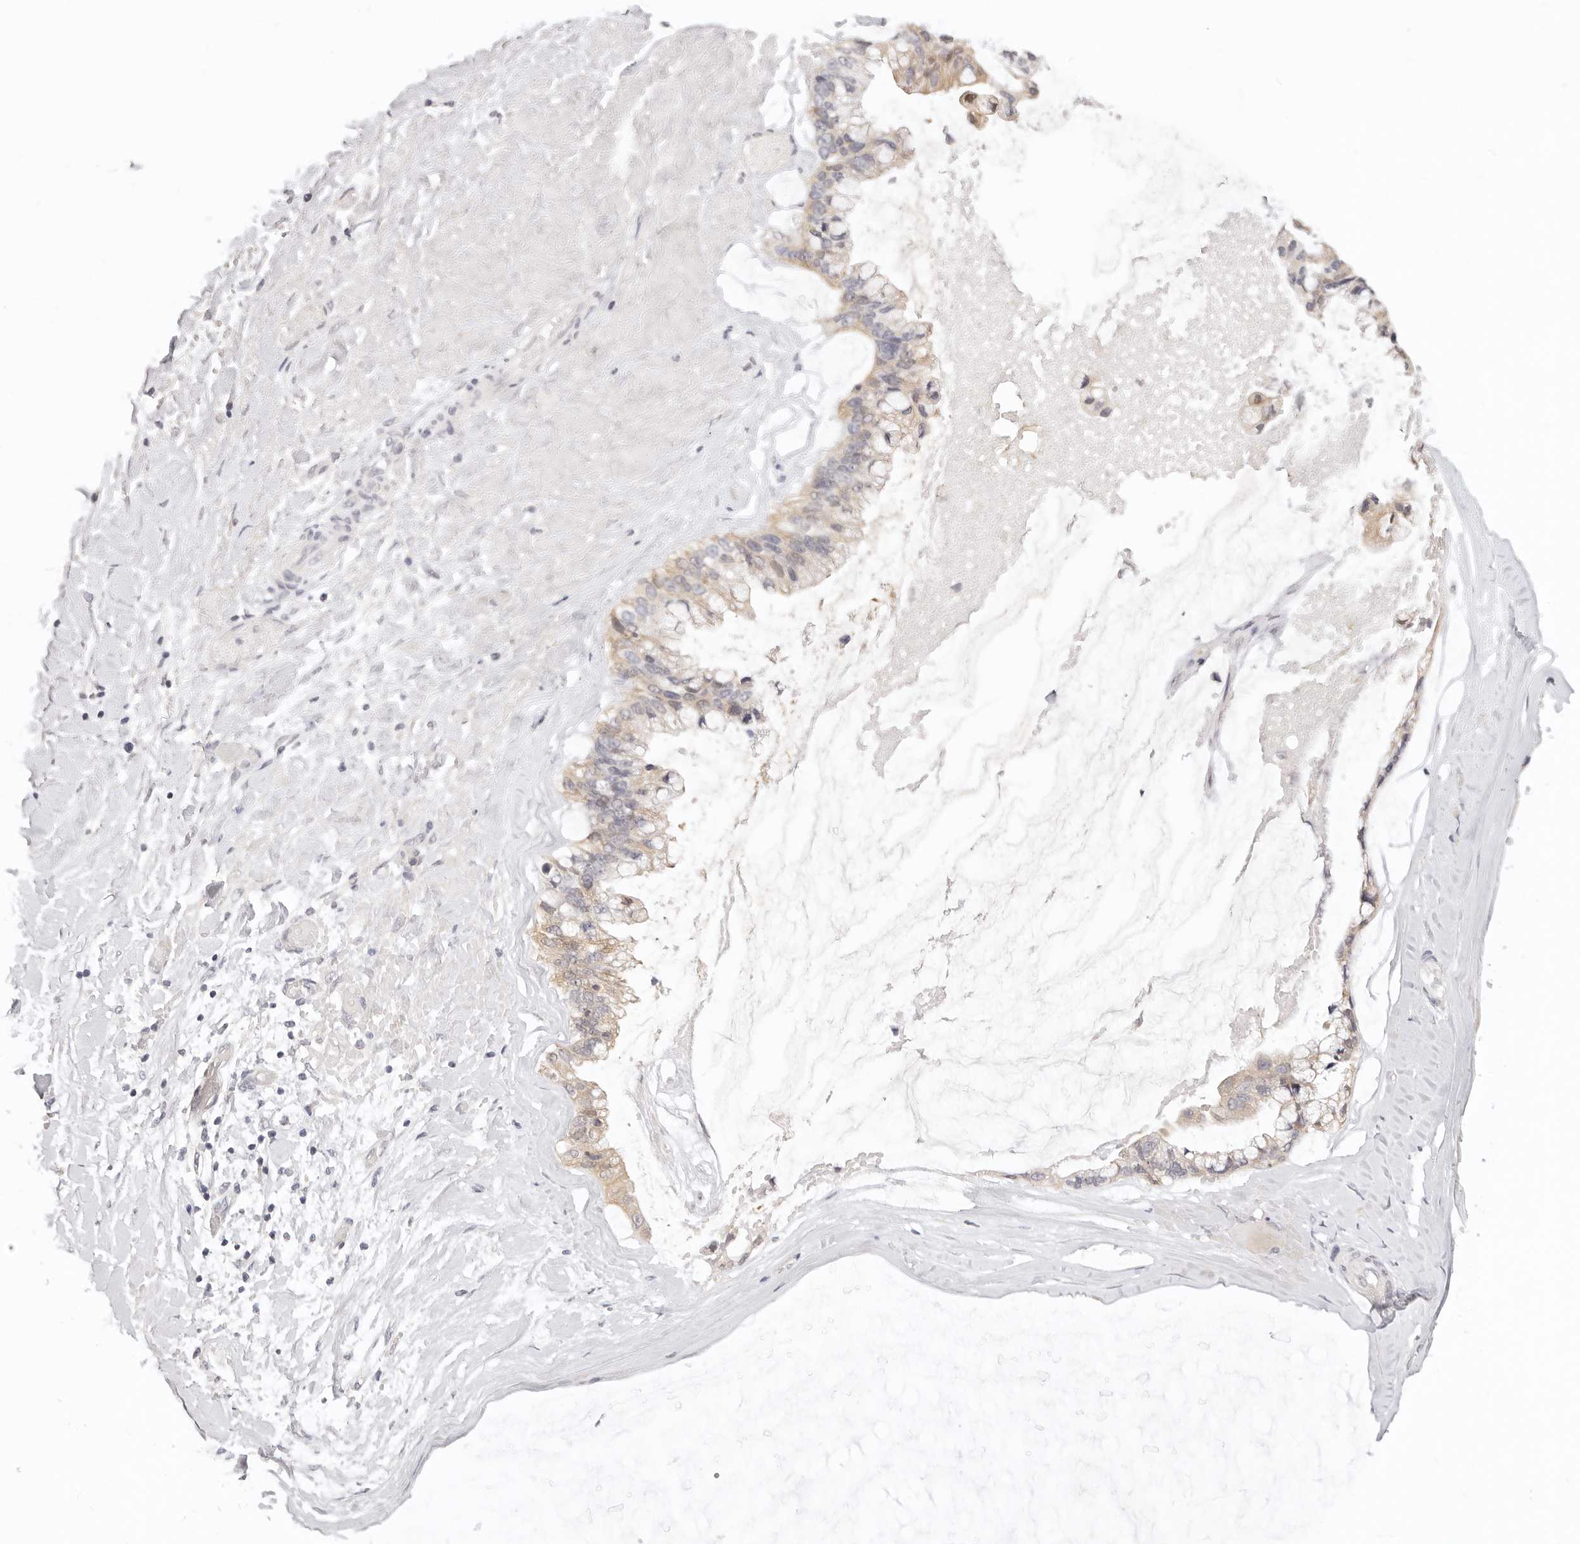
{"staining": {"intensity": "moderate", "quantity": "25%-75%", "location": "cytoplasmic/membranous"}, "tissue": "ovarian cancer", "cell_type": "Tumor cells", "image_type": "cancer", "snomed": [{"axis": "morphology", "description": "Cystadenocarcinoma, mucinous, NOS"}, {"axis": "topography", "description": "Ovary"}], "caption": "This micrograph demonstrates ovarian cancer stained with IHC to label a protein in brown. The cytoplasmic/membranous of tumor cells show moderate positivity for the protein. Nuclei are counter-stained blue.", "gene": "GGPS1", "patient": {"sex": "female", "age": 39}}